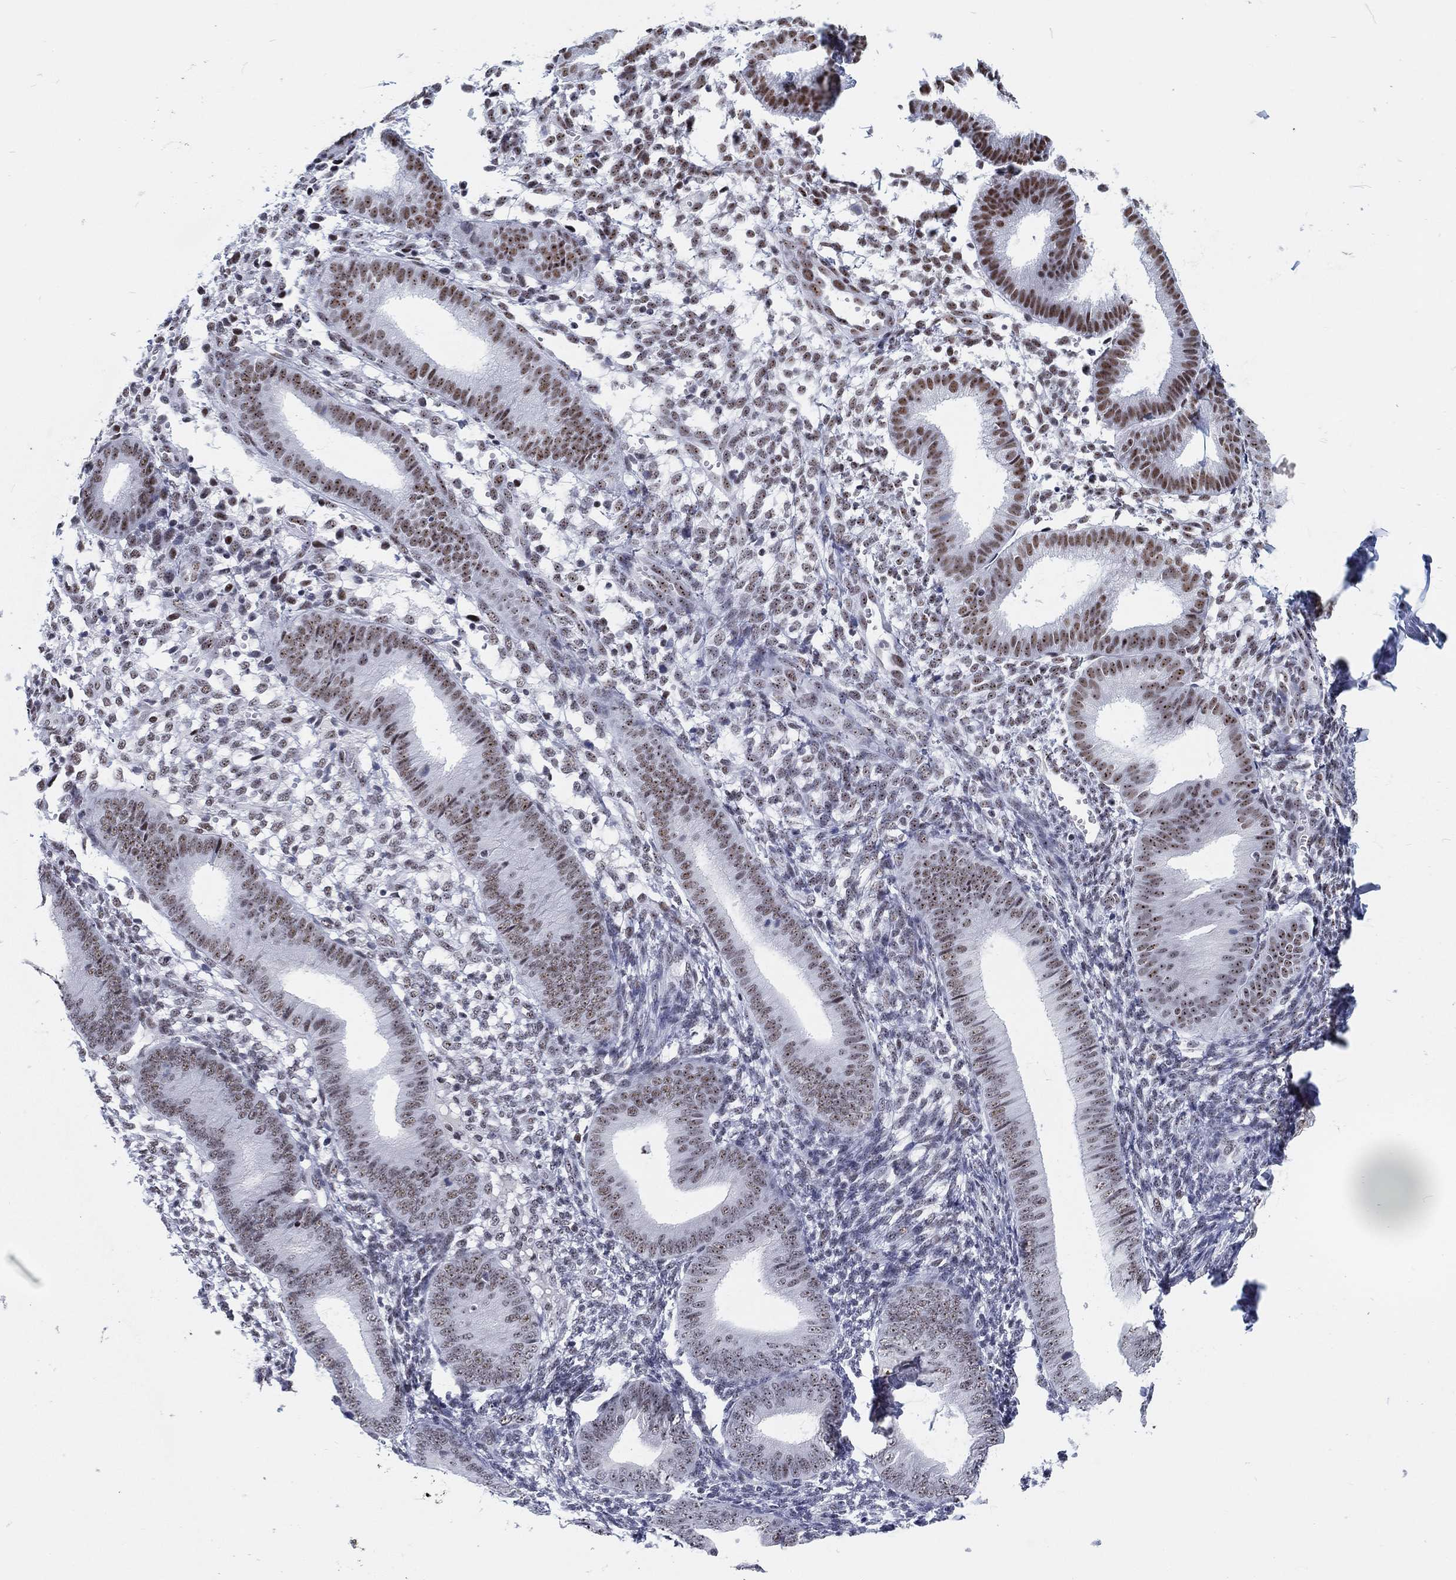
{"staining": {"intensity": "moderate", "quantity": "<25%", "location": "nuclear"}, "tissue": "endometrium", "cell_type": "Cells in endometrial stroma", "image_type": "normal", "snomed": [{"axis": "morphology", "description": "Normal tissue, NOS"}, {"axis": "topography", "description": "Endometrium"}], "caption": "Protein staining of normal endometrium exhibits moderate nuclear staining in about <25% of cells in endometrial stroma. The staining was performed using DAB (3,3'-diaminobenzidine), with brown indicating positive protein expression. Nuclei are stained blue with hematoxylin.", "gene": "MAPK8IP1", "patient": {"sex": "female", "age": 39}}